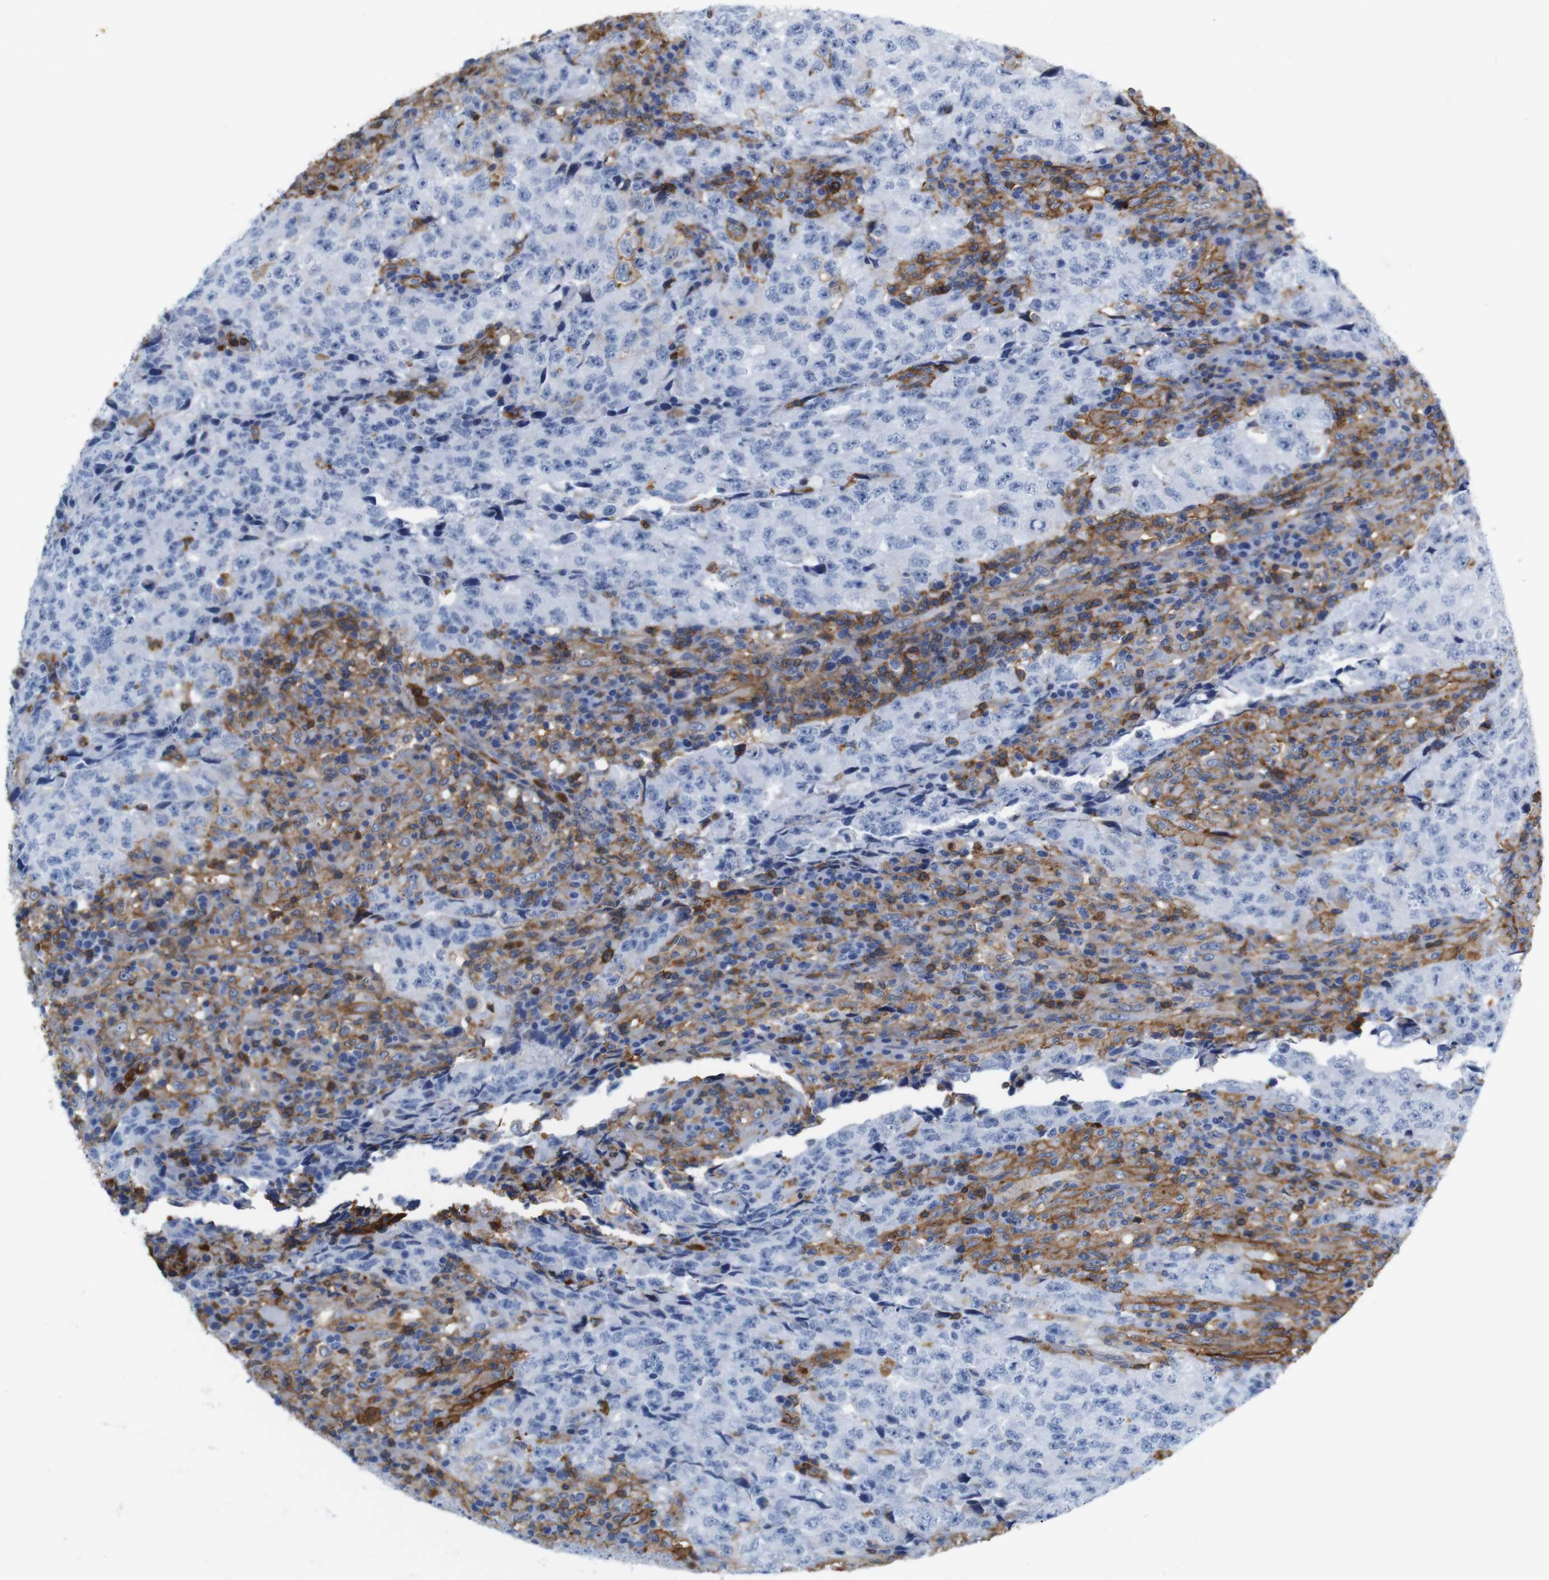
{"staining": {"intensity": "negative", "quantity": "none", "location": "none"}, "tissue": "testis cancer", "cell_type": "Tumor cells", "image_type": "cancer", "snomed": [{"axis": "morphology", "description": "Necrosis, NOS"}, {"axis": "morphology", "description": "Carcinoma, Embryonal, NOS"}, {"axis": "topography", "description": "Testis"}], "caption": "Histopathology image shows no significant protein staining in tumor cells of testis embryonal carcinoma. Nuclei are stained in blue.", "gene": "ANXA1", "patient": {"sex": "male", "age": 19}}